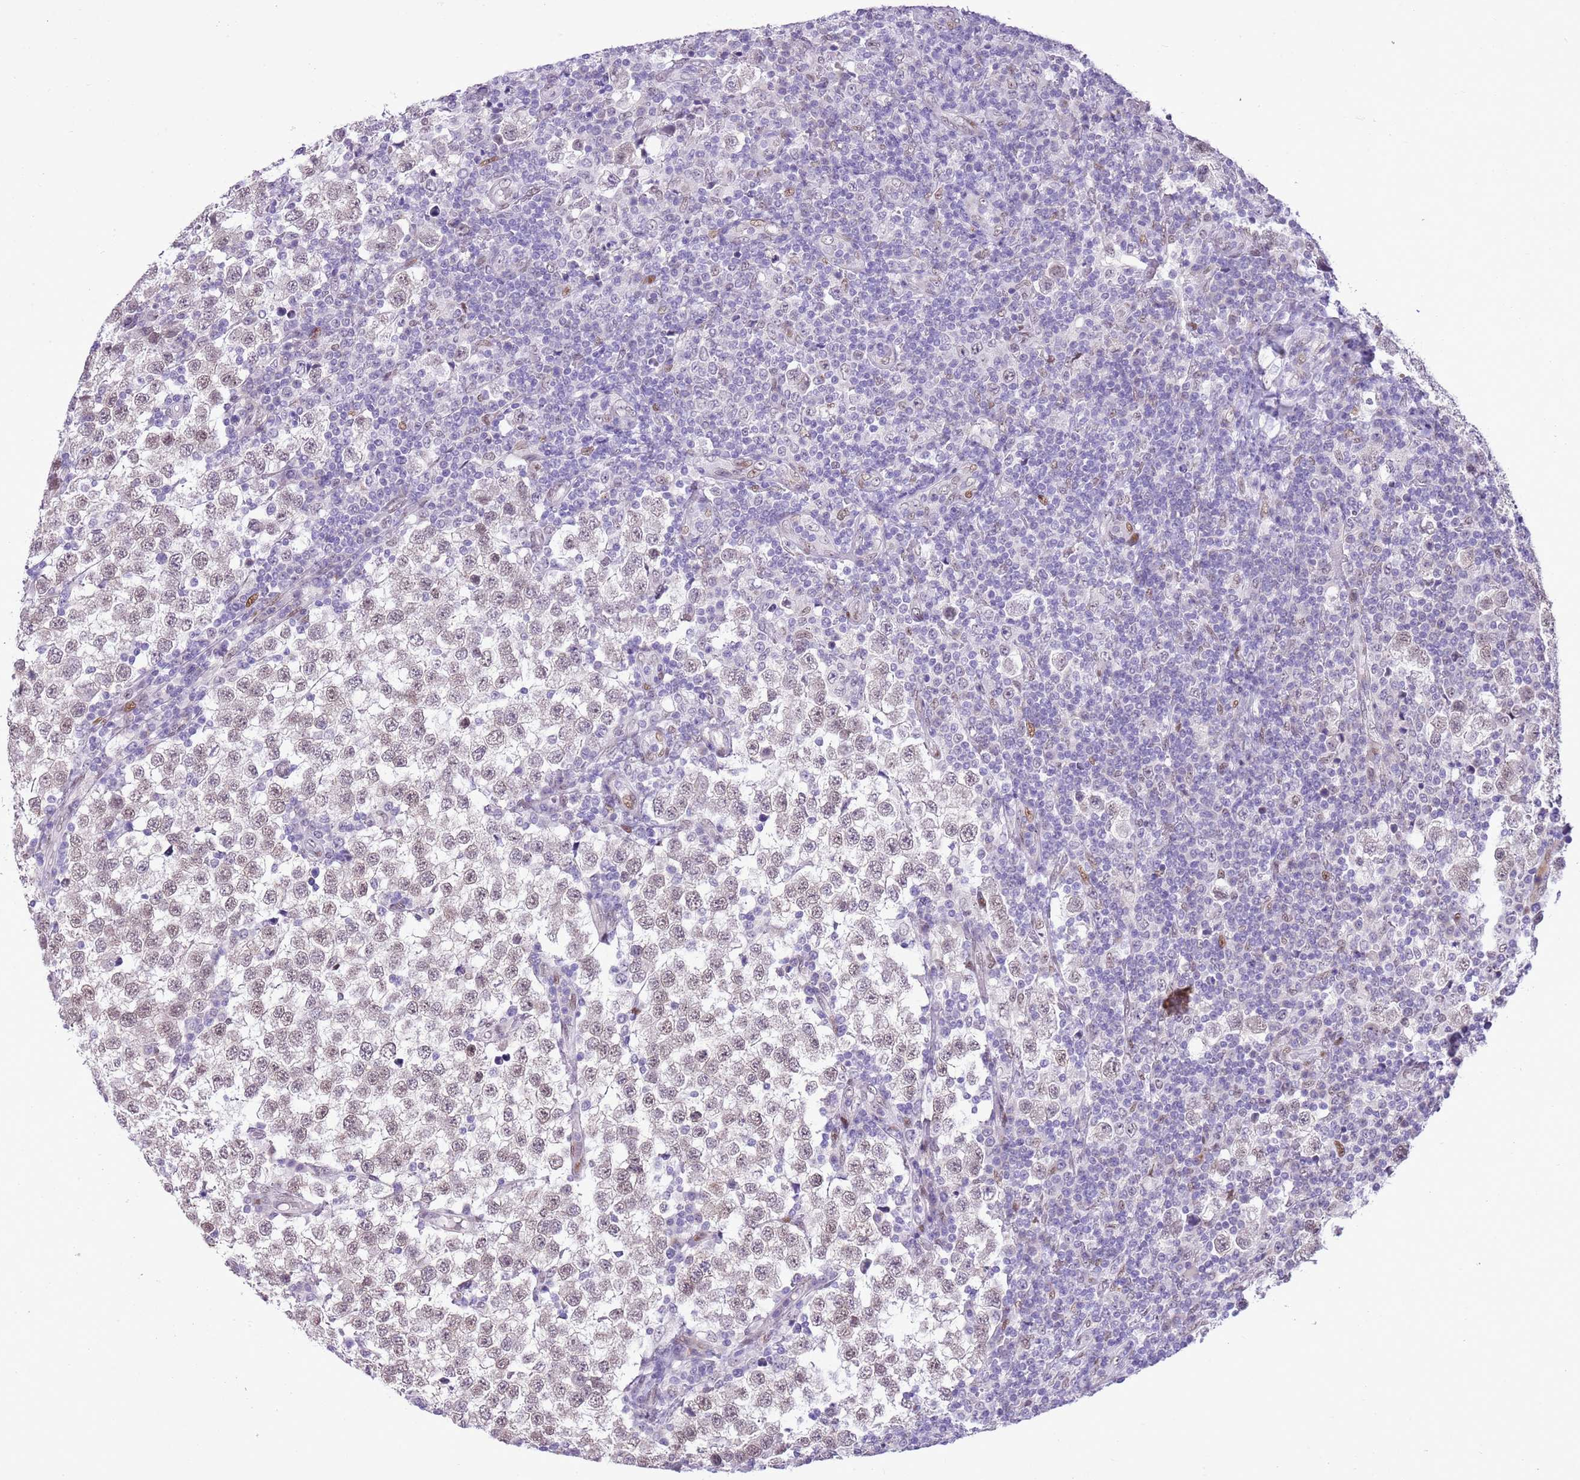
{"staining": {"intensity": "moderate", "quantity": "25%-75%", "location": "nuclear"}, "tissue": "testis cancer", "cell_type": "Tumor cells", "image_type": "cancer", "snomed": [{"axis": "morphology", "description": "Seminoma, NOS"}, {"axis": "topography", "description": "Testis"}], "caption": "Testis cancer stained for a protein (brown) exhibits moderate nuclear positive staining in approximately 25%-75% of tumor cells.", "gene": "NACC2", "patient": {"sex": "male", "age": 34}}